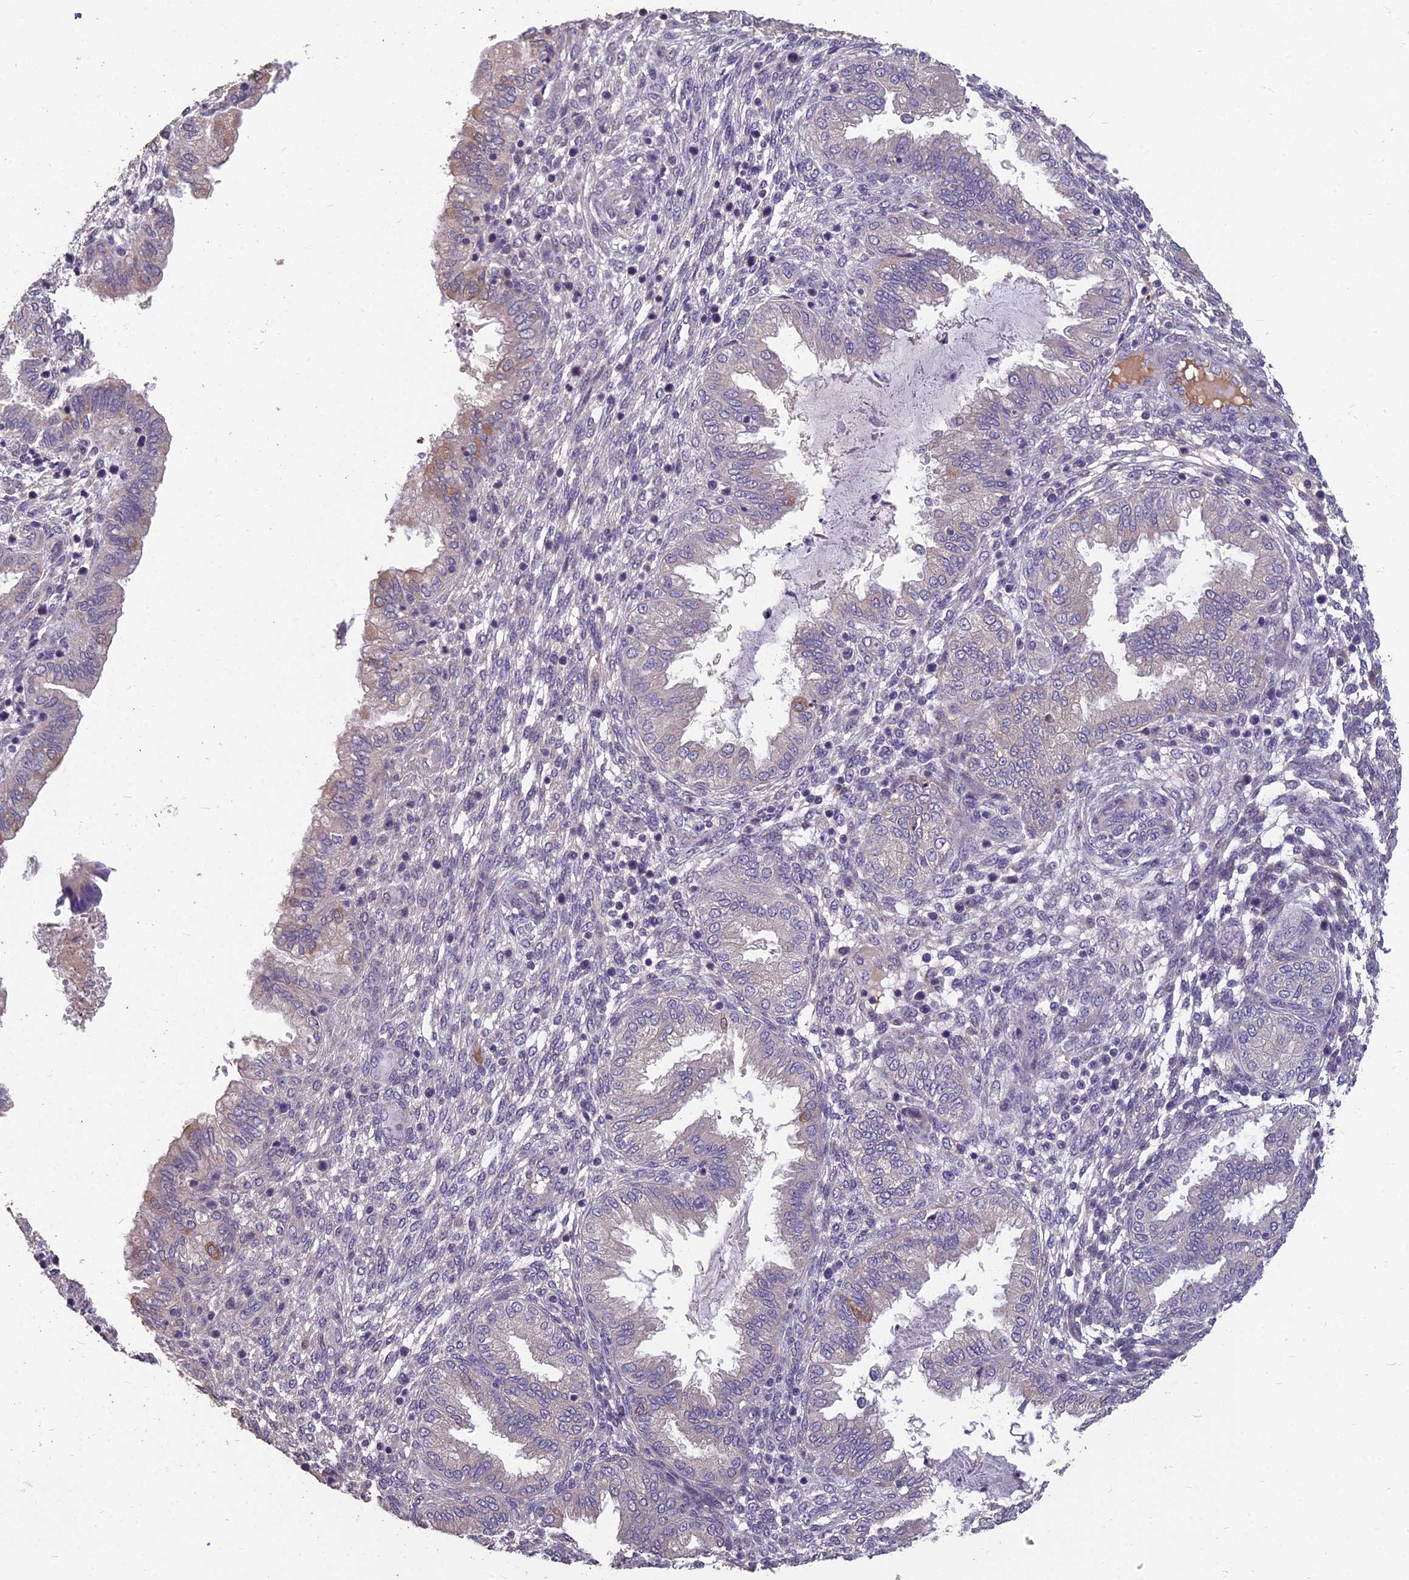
{"staining": {"intensity": "negative", "quantity": "none", "location": "none"}, "tissue": "endometrium", "cell_type": "Cells in endometrial stroma", "image_type": "normal", "snomed": [{"axis": "morphology", "description": "Normal tissue, NOS"}, {"axis": "topography", "description": "Endometrium"}], "caption": "IHC image of unremarkable endometrium stained for a protein (brown), which displays no expression in cells in endometrial stroma. The staining was performed using DAB to visualize the protein expression in brown, while the nuclei were stained in blue with hematoxylin (Magnification: 20x).", "gene": "CEACAM16", "patient": {"sex": "female", "age": 33}}